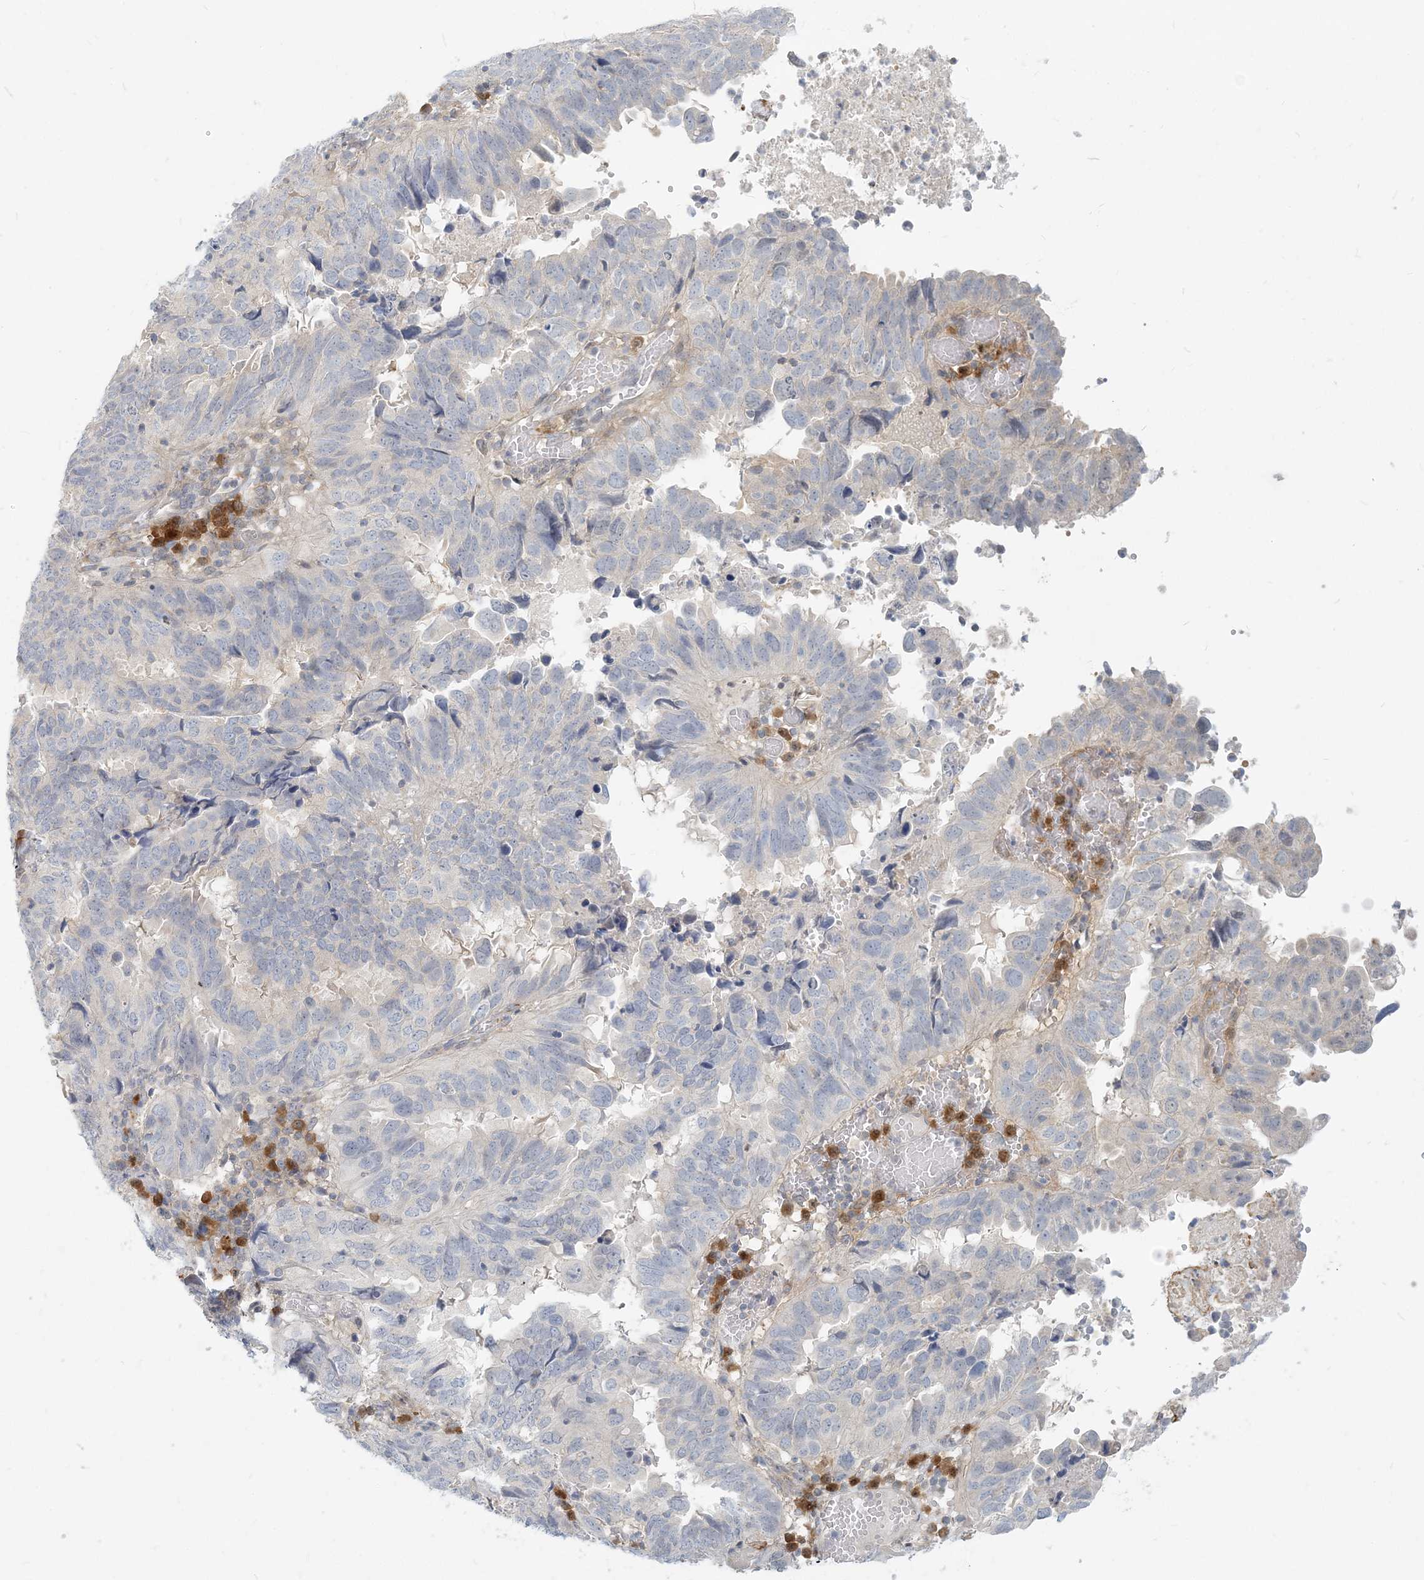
{"staining": {"intensity": "negative", "quantity": "none", "location": "none"}, "tissue": "endometrial cancer", "cell_type": "Tumor cells", "image_type": "cancer", "snomed": [{"axis": "morphology", "description": "Adenocarcinoma, NOS"}, {"axis": "topography", "description": "Uterus"}], "caption": "Tumor cells show no significant positivity in endometrial cancer (adenocarcinoma).", "gene": "GMPPA", "patient": {"sex": "female", "age": 77}}